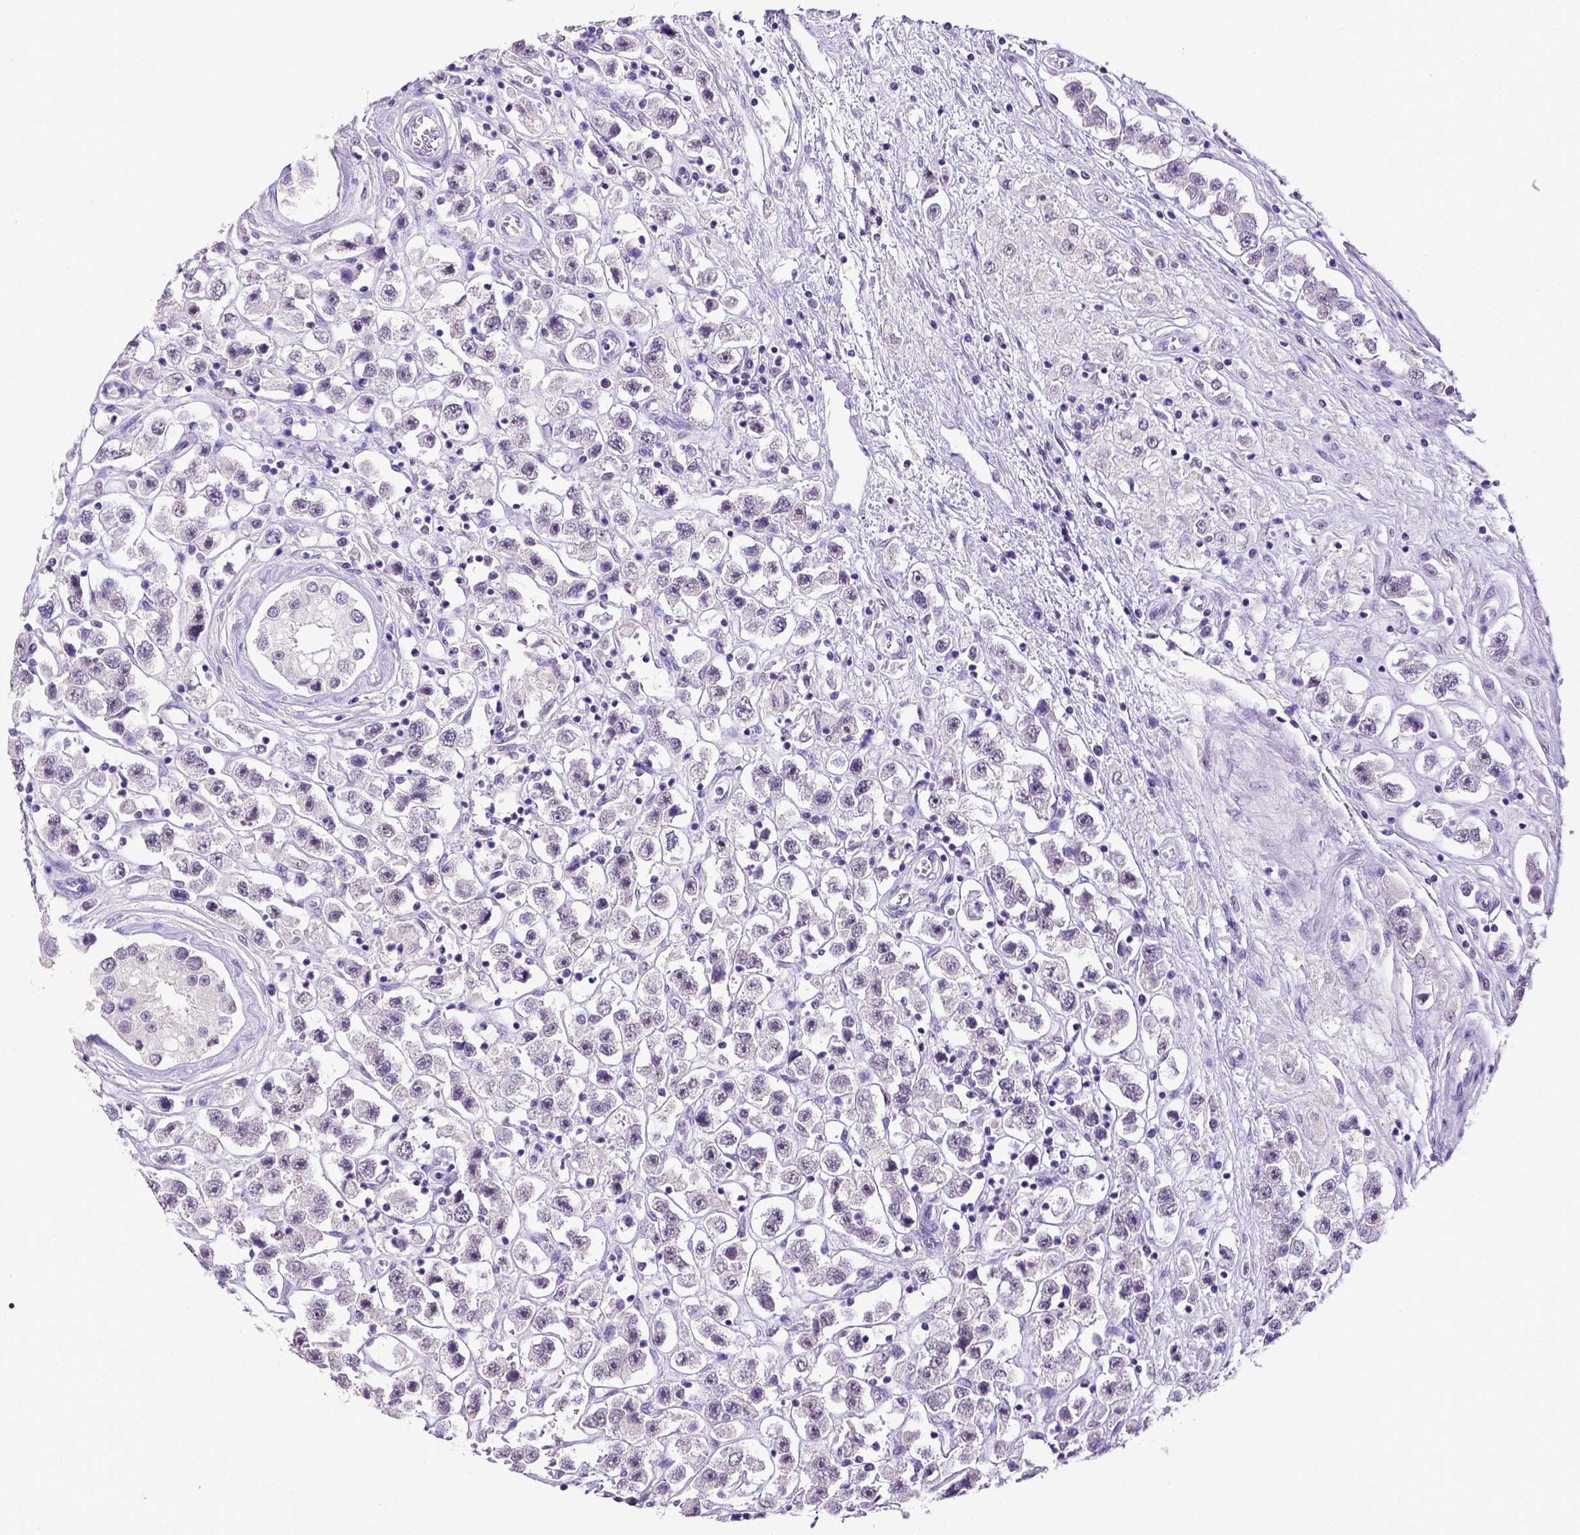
{"staining": {"intensity": "weak", "quantity": "<25%", "location": "nuclear"}, "tissue": "testis cancer", "cell_type": "Tumor cells", "image_type": "cancer", "snomed": [{"axis": "morphology", "description": "Seminoma, NOS"}, {"axis": "topography", "description": "Testis"}], "caption": "High power microscopy histopathology image of an immunohistochemistry image of testis cancer (seminoma), revealing no significant positivity in tumor cells.", "gene": "ESR1", "patient": {"sex": "male", "age": 45}}